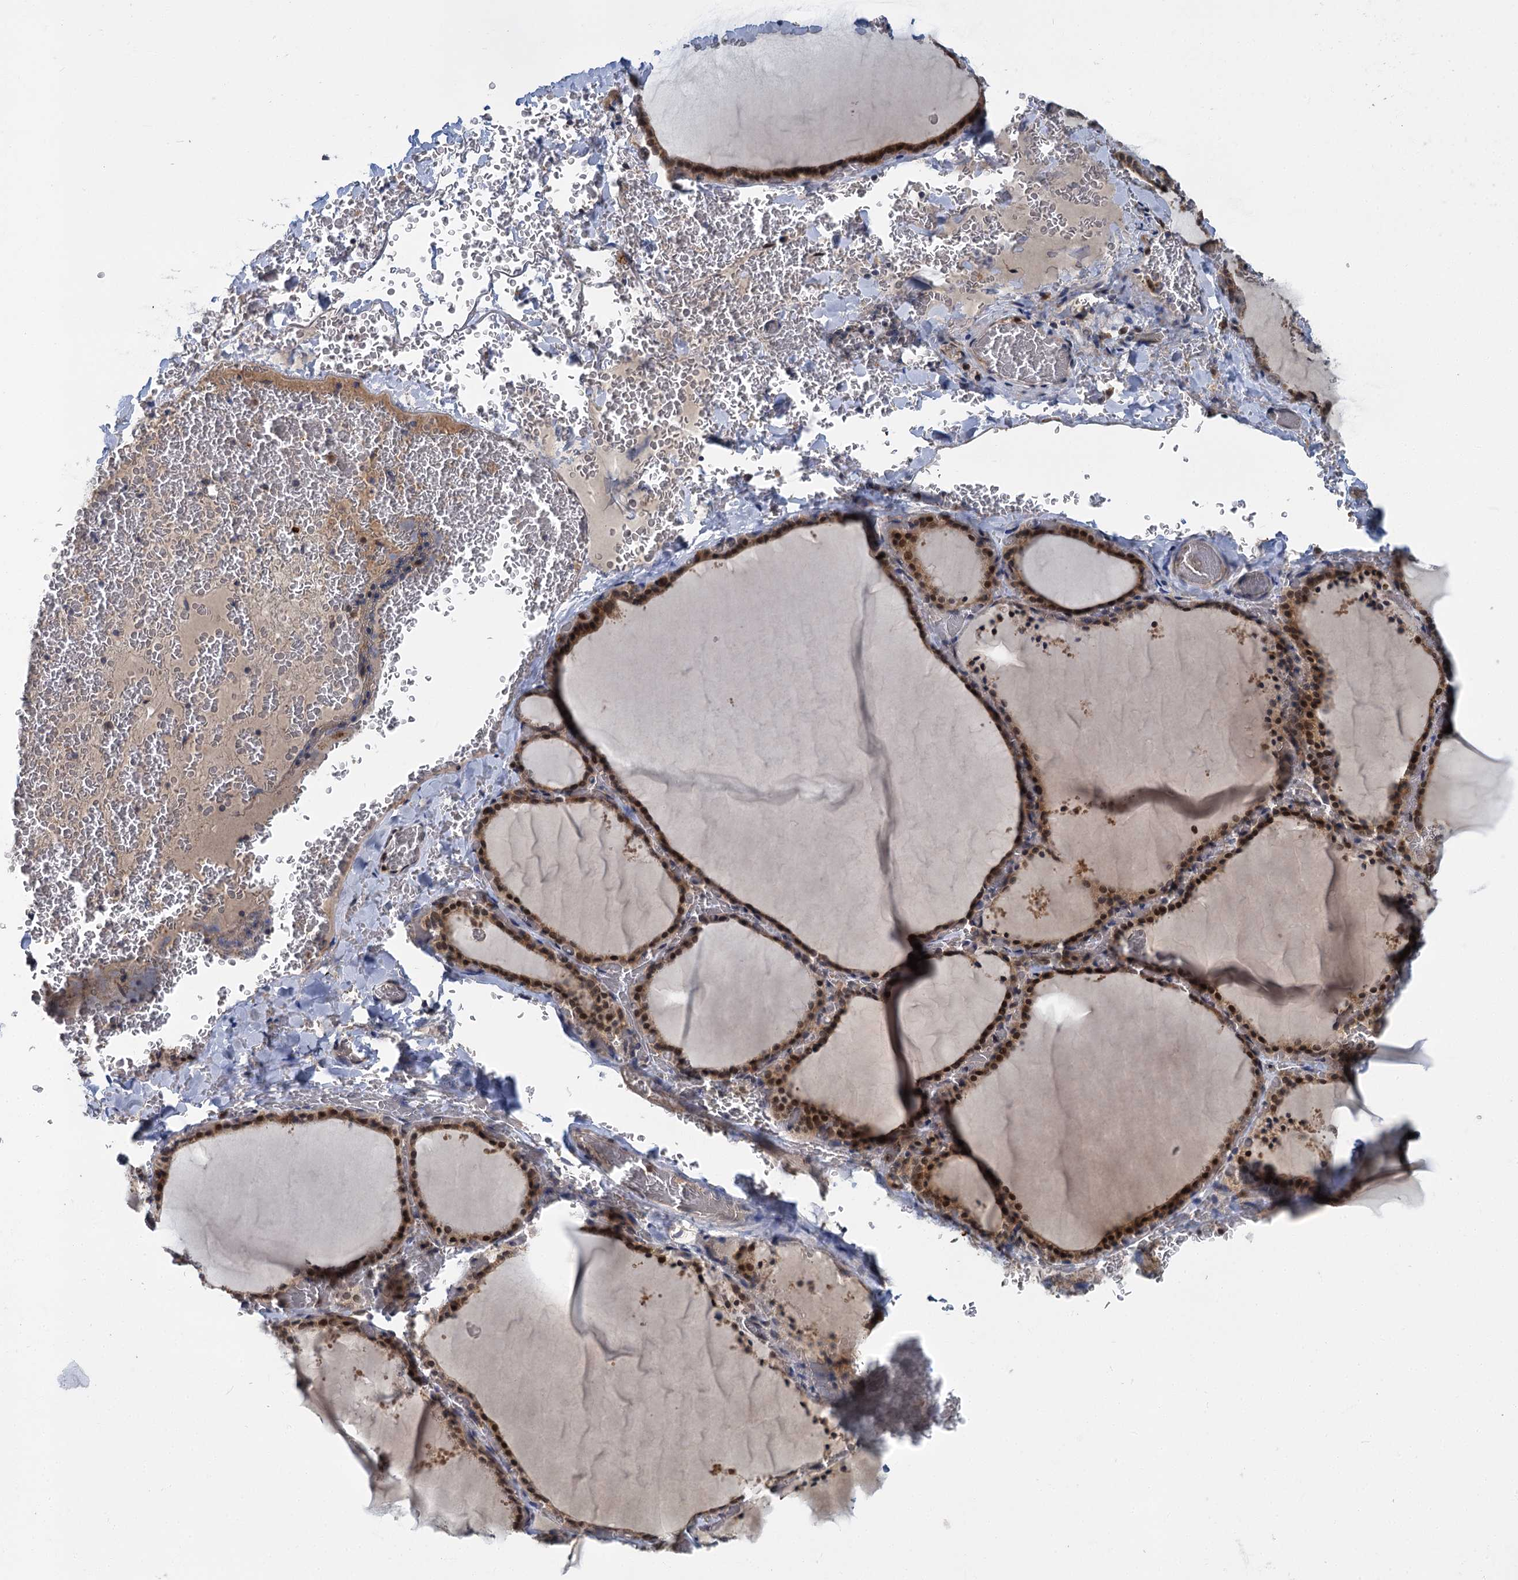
{"staining": {"intensity": "moderate", "quantity": ">75%", "location": "cytoplasmic/membranous,nuclear"}, "tissue": "thyroid gland", "cell_type": "Glandular cells", "image_type": "normal", "snomed": [{"axis": "morphology", "description": "Normal tissue, NOS"}, {"axis": "topography", "description": "Thyroid gland"}], "caption": "The photomicrograph shows staining of benign thyroid gland, revealing moderate cytoplasmic/membranous,nuclear protein staining (brown color) within glandular cells. The protein is stained brown, and the nuclei are stained in blue (DAB (3,3'-diaminobenzidine) IHC with brightfield microscopy, high magnification).", "gene": "APBA2", "patient": {"sex": "female", "age": 39}}